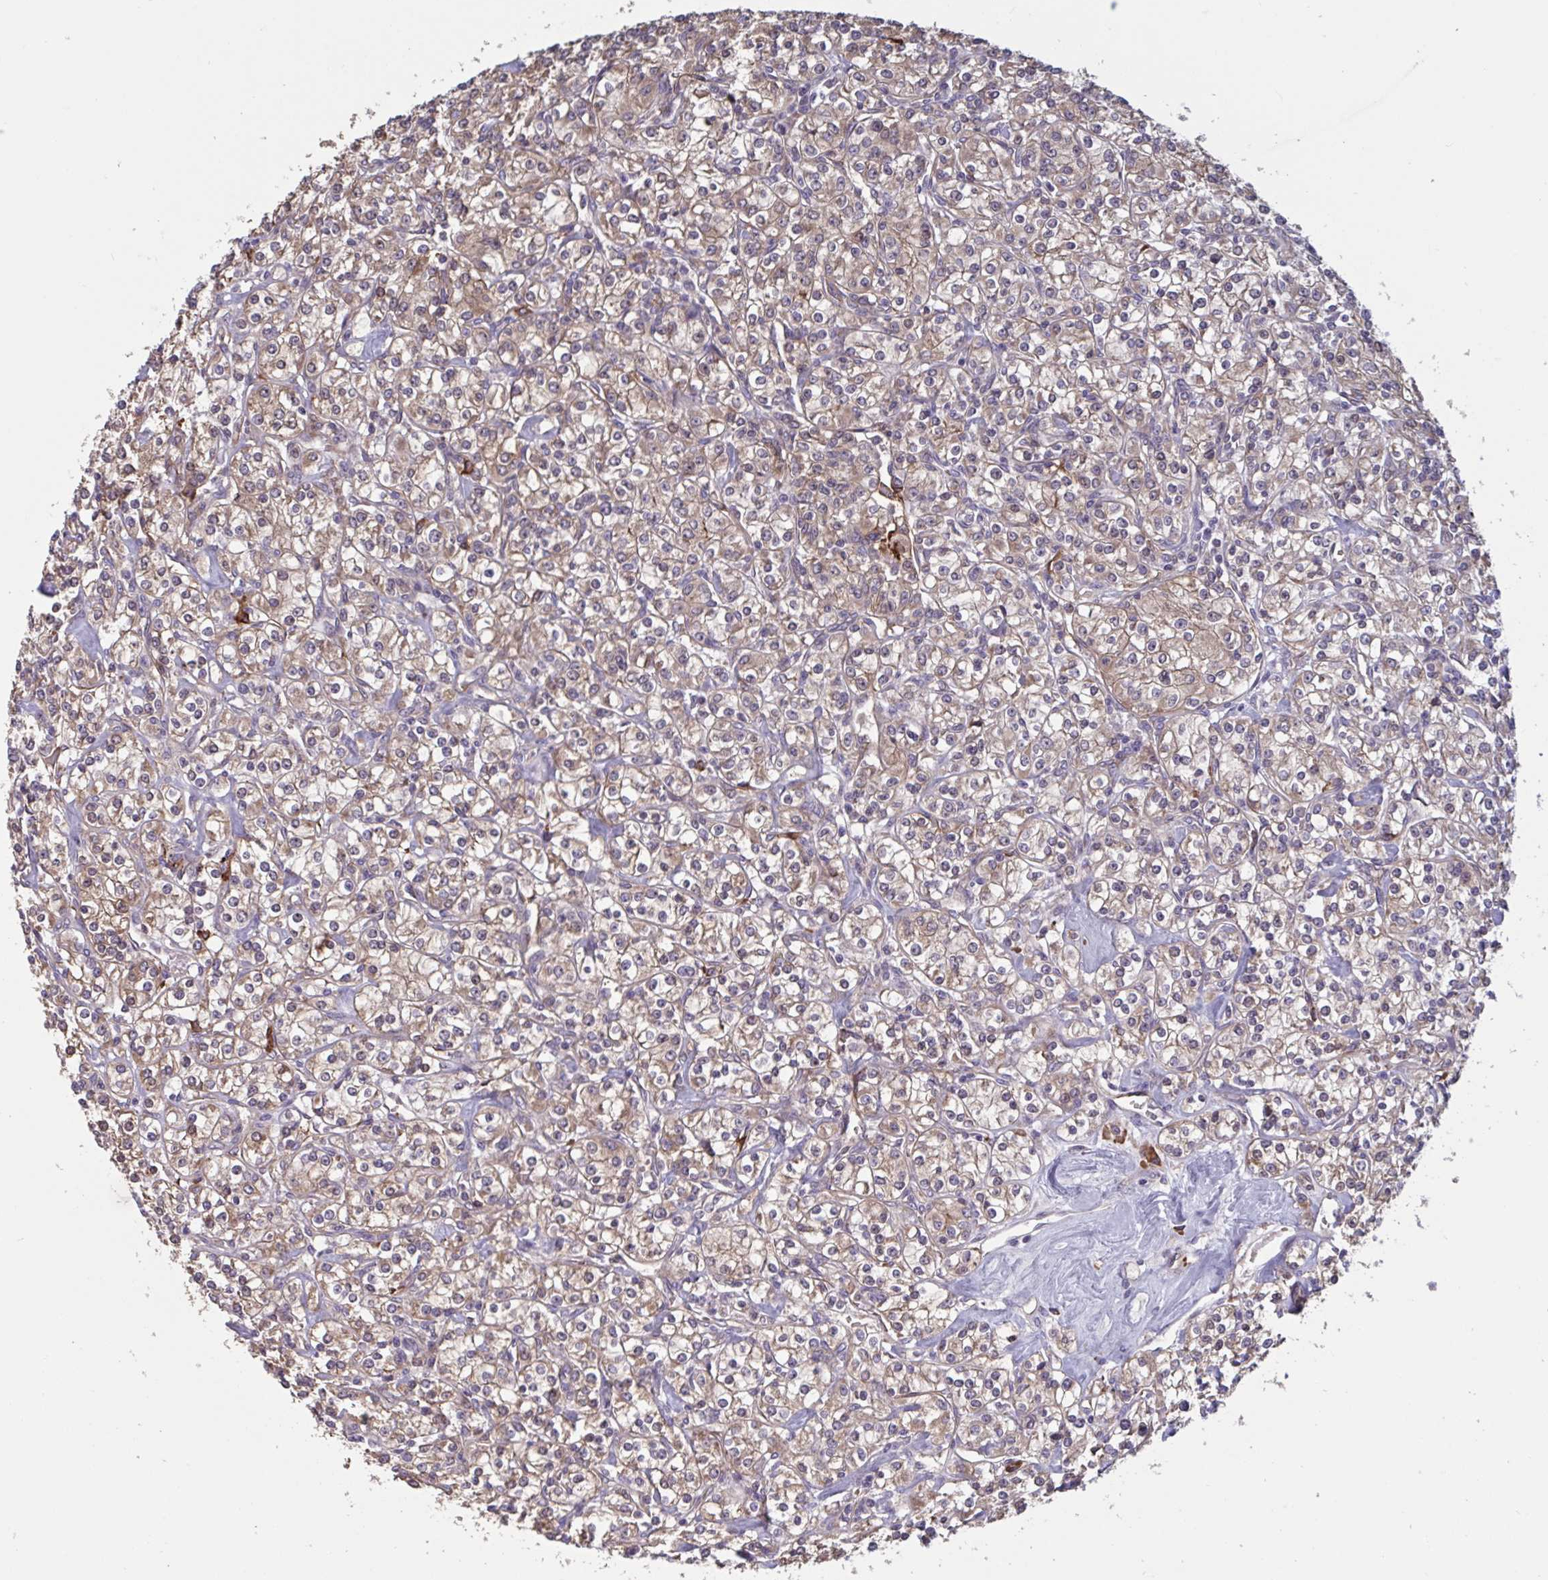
{"staining": {"intensity": "weak", "quantity": ">75%", "location": "cytoplasmic/membranous"}, "tissue": "renal cancer", "cell_type": "Tumor cells", "image_type": "cancer", "snomed": [{"axis": "morphology", "description": "Adenocarcinoma, NOS"}, {"axis": "topography", "description": "Kidney"}], "caption": "Renal cancer stained with a protein marker displays weak staining in tumor cells.", "gene": "CD1E", "patient": {"sex": "male", "age": 77}}